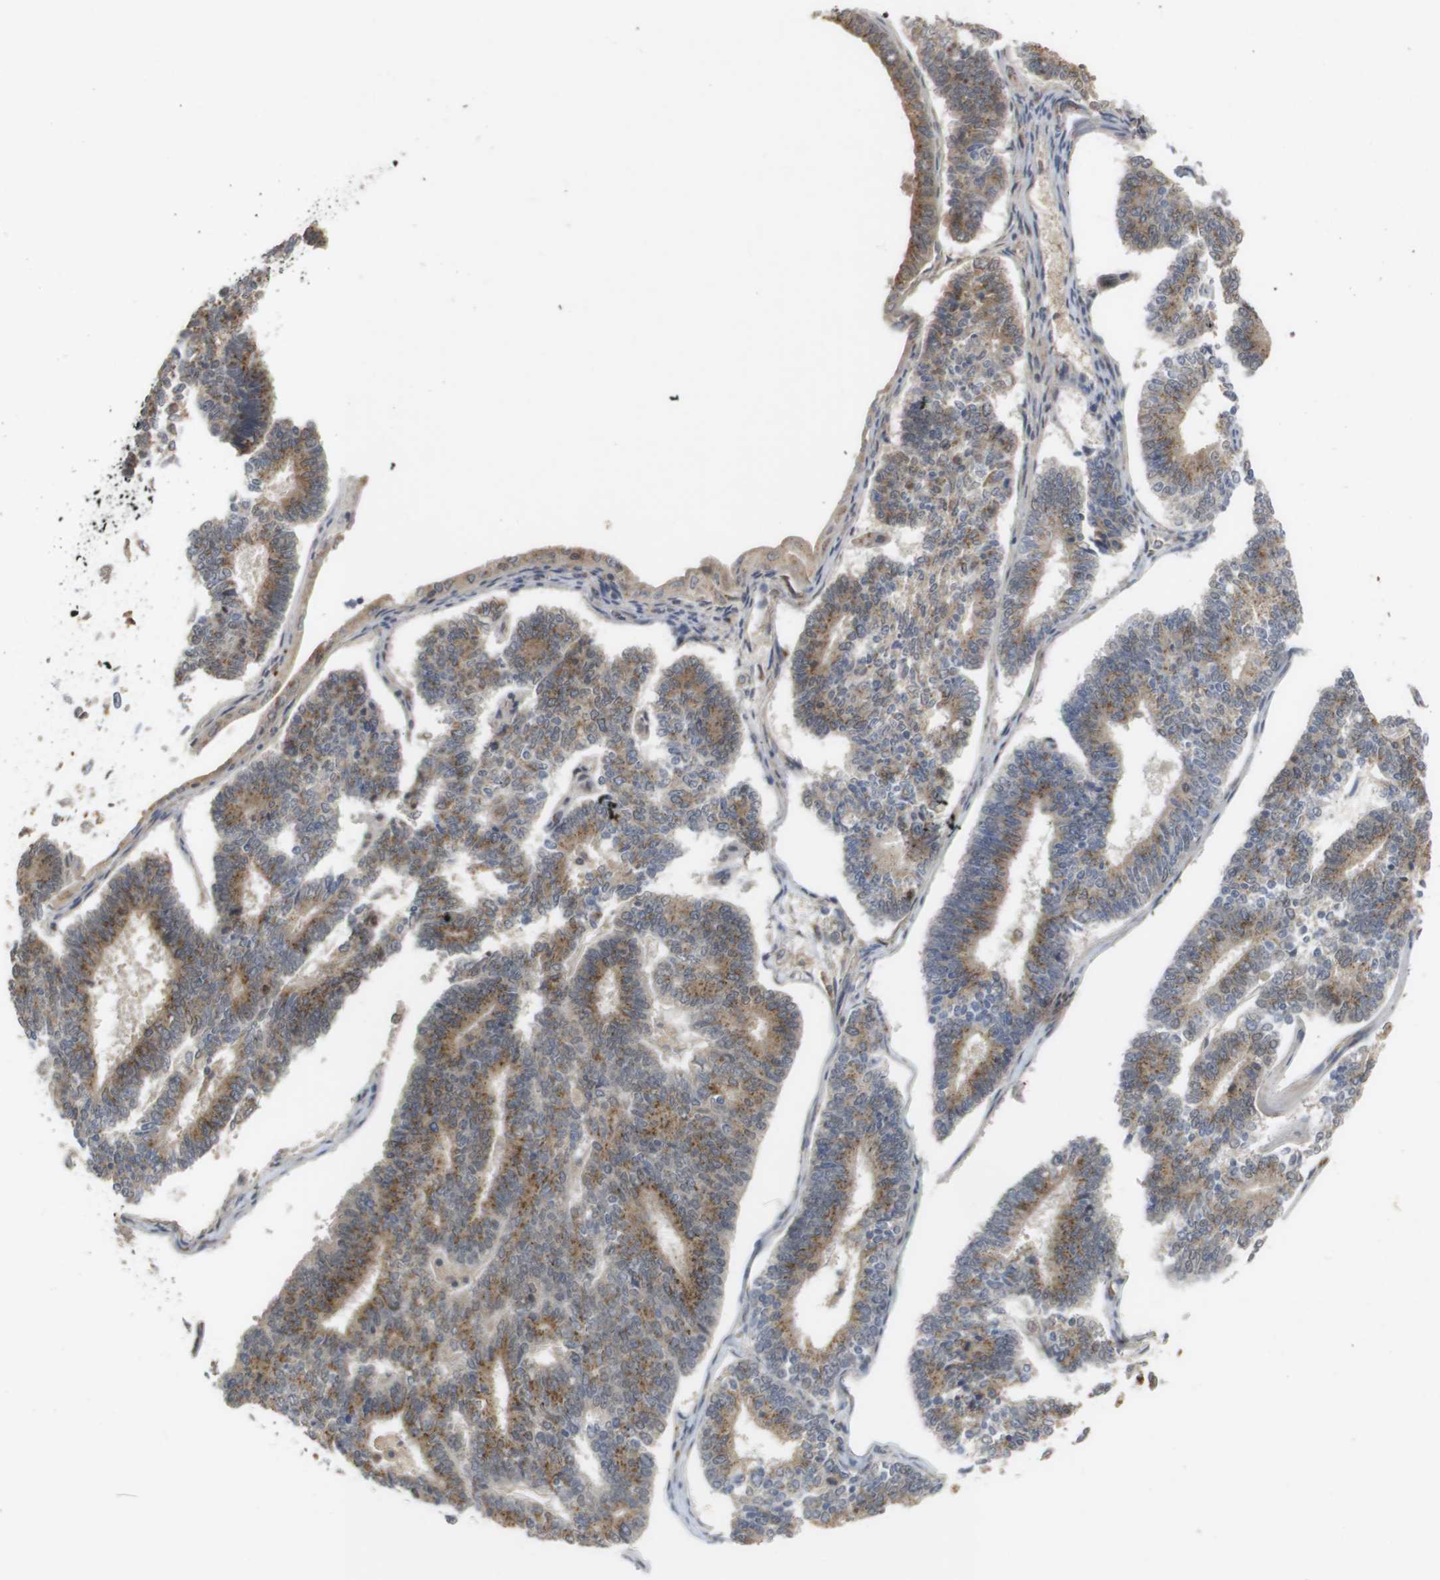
{"staining": {"intensity": "moderate", "quantity": ">75%", "location": "cytoplasmic/membranous"}, "tissue": "endometrial cancer", "cell_type": "Tumor cells", "image_type": "cancer", "snomed": [{"axis": "morphology", "description": "Adenocarcinoma, NOS"}, {"axis": "topography", "description": "Endometrium"}], "caption": "Protein staining shows moderate cytoplasmic/membranous staining in about >75% of tumor cells in endometrial cancer (adenocarcinoma). Immunohistochemistry (ihc) stains the protein in brown and the nuclei are stained blue.", "gene": "ZFPL1", "patient": {"sex": "female", "age": 70}}